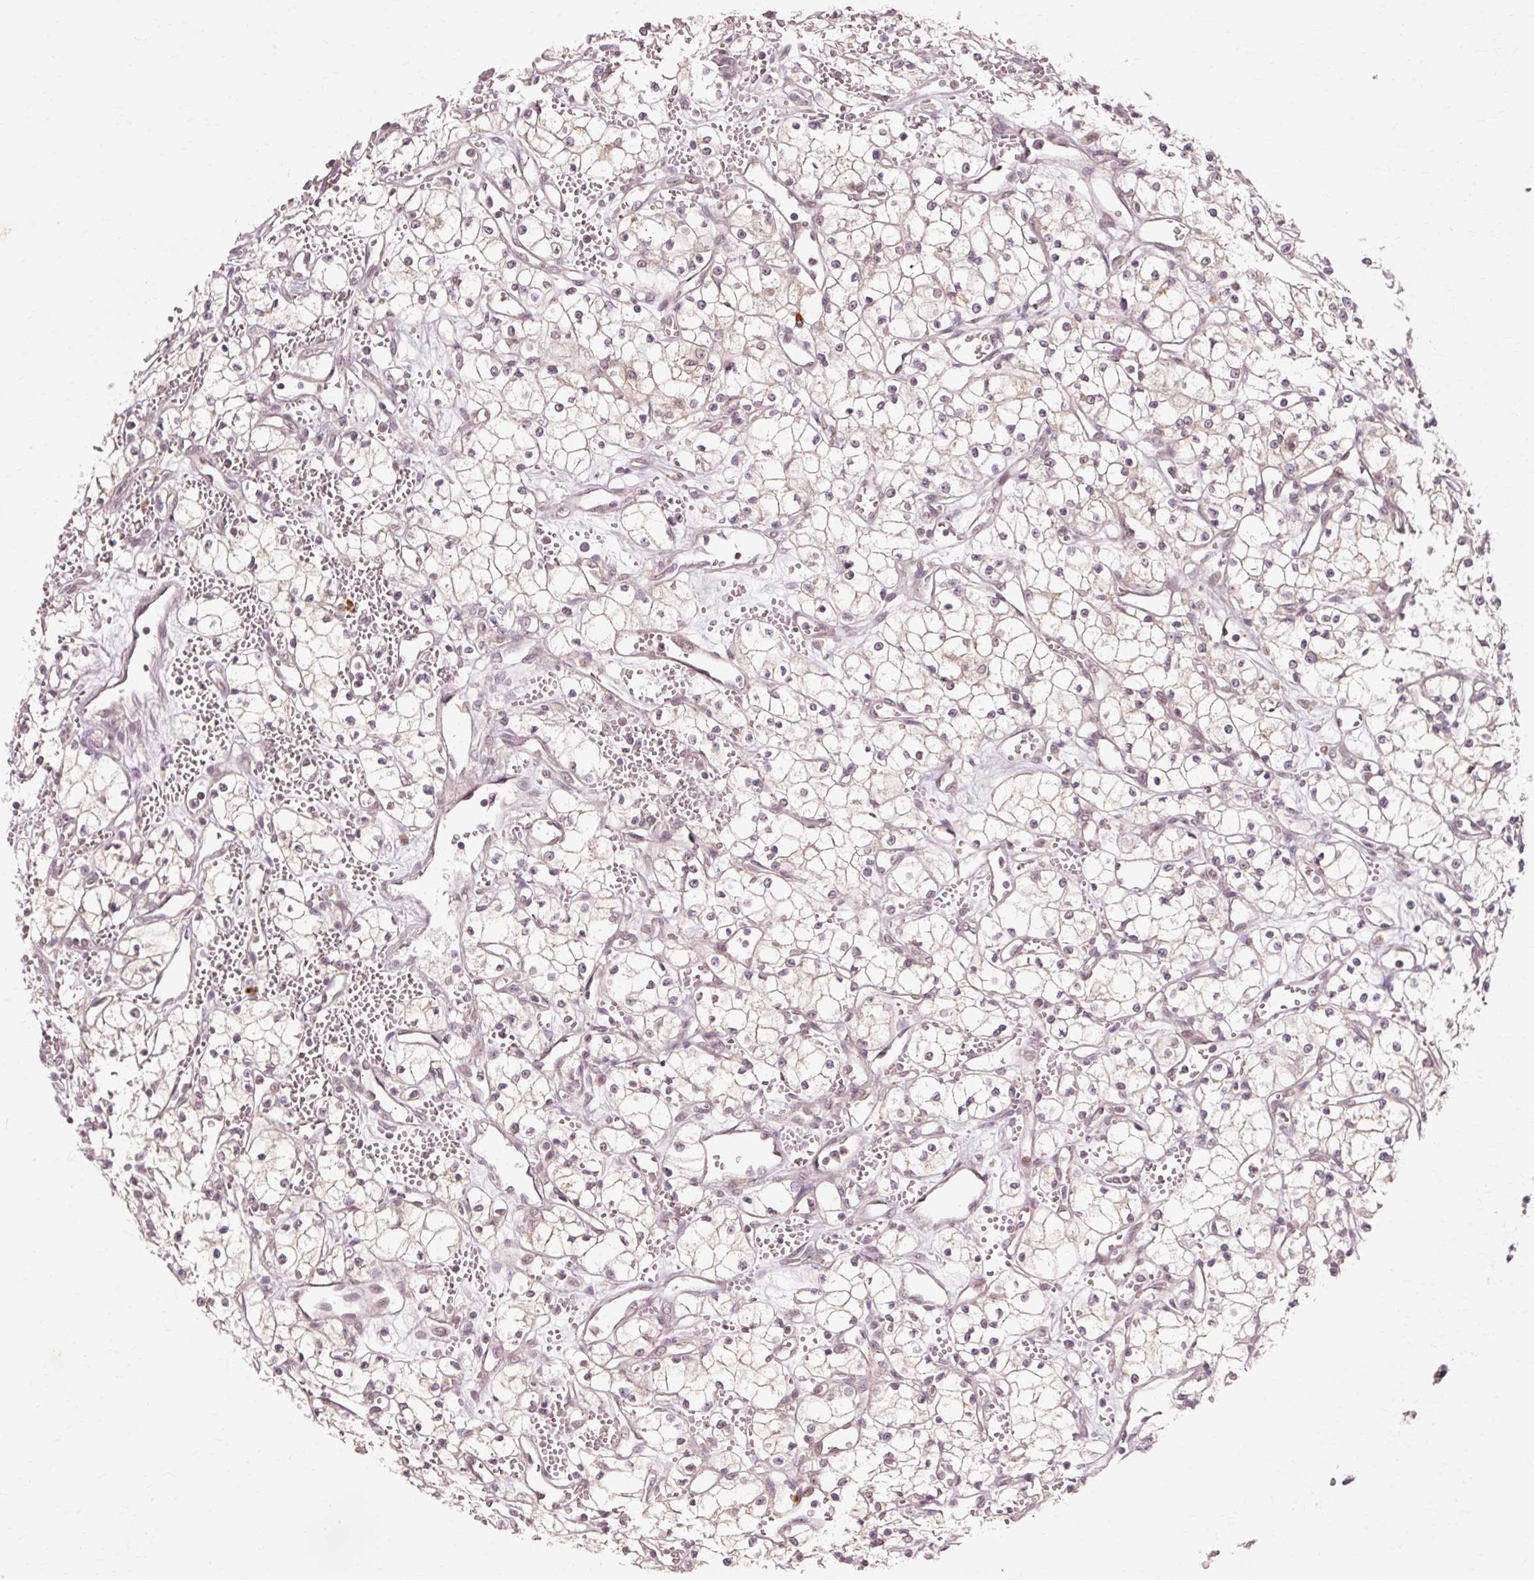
{"staining": {"intensity": "weak", "quantity": "<25%", "location": "cytoplasmic/membranous"}, "tissue": "renal cancer", "cell_type": "Tumor cells", "image_type": "cancer", "snomed": [{"axis": "morphology", "description": "Adenocarcinoma, NOS"}, {"axis": "topography", "description": "Kidney"}], "caption": "Renal adenocarcinoma stained for a protein using immunohistochemistry (IHC) displays no staining tumor cells.", "gene": "RGPD5", "patient": {"sex": "male", "age": 59}}